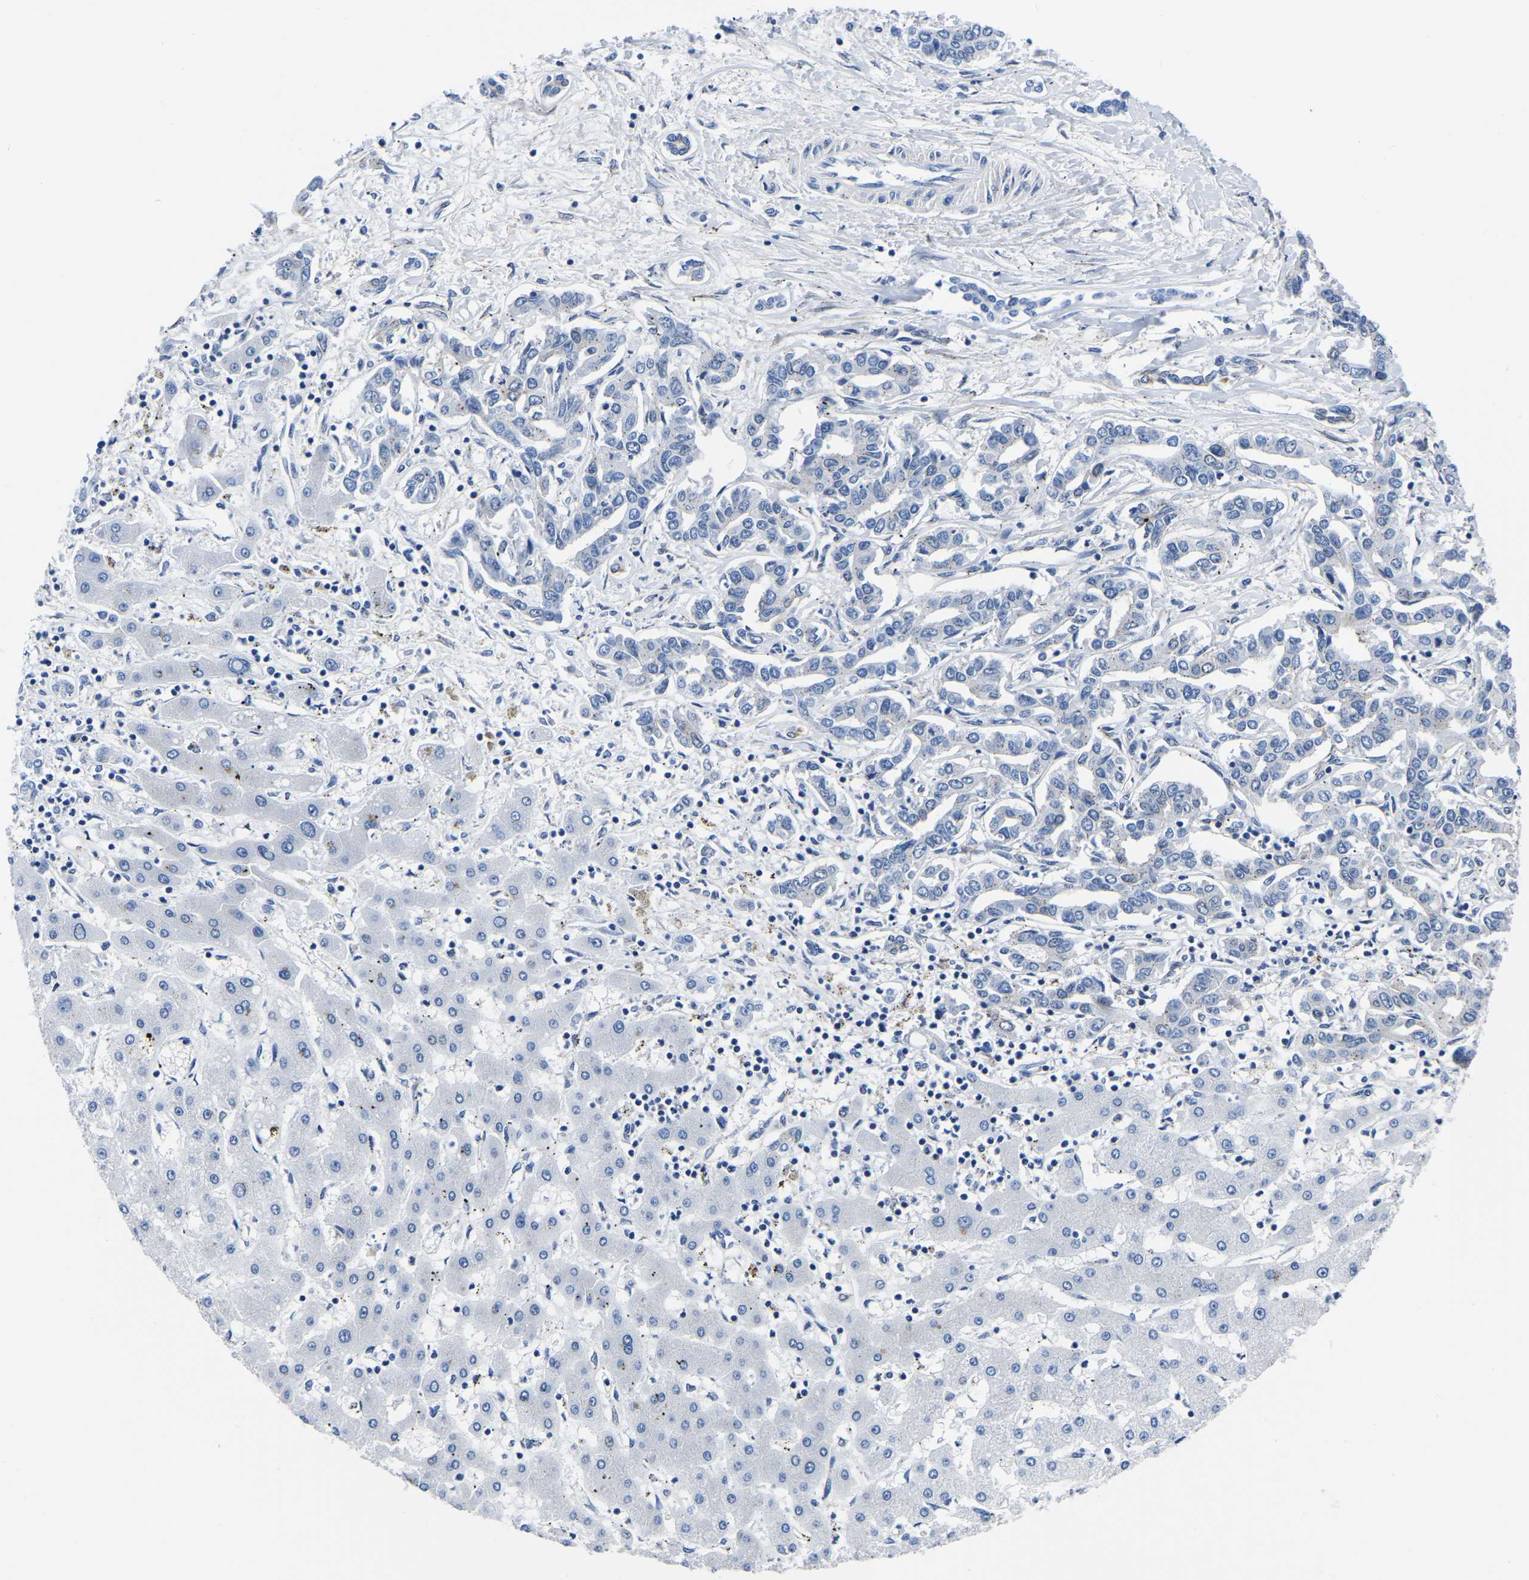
{"staining": {"intensity": "negative", "quantity": "none", "location": "none"}, "tissue": "liver cancer", "cell_type": "Tumor cells", "image_type": "cancer", "snomed": [{"axis": "morphology", "description": "Cholangiocarcinoma"}, {"axis": "topography", "description": "Liver"}], "caption": "Tumor cells show no significant protein expression in liver cancer.", "gene": "TFG", "patient": {"sex": "male", "age": 59}}